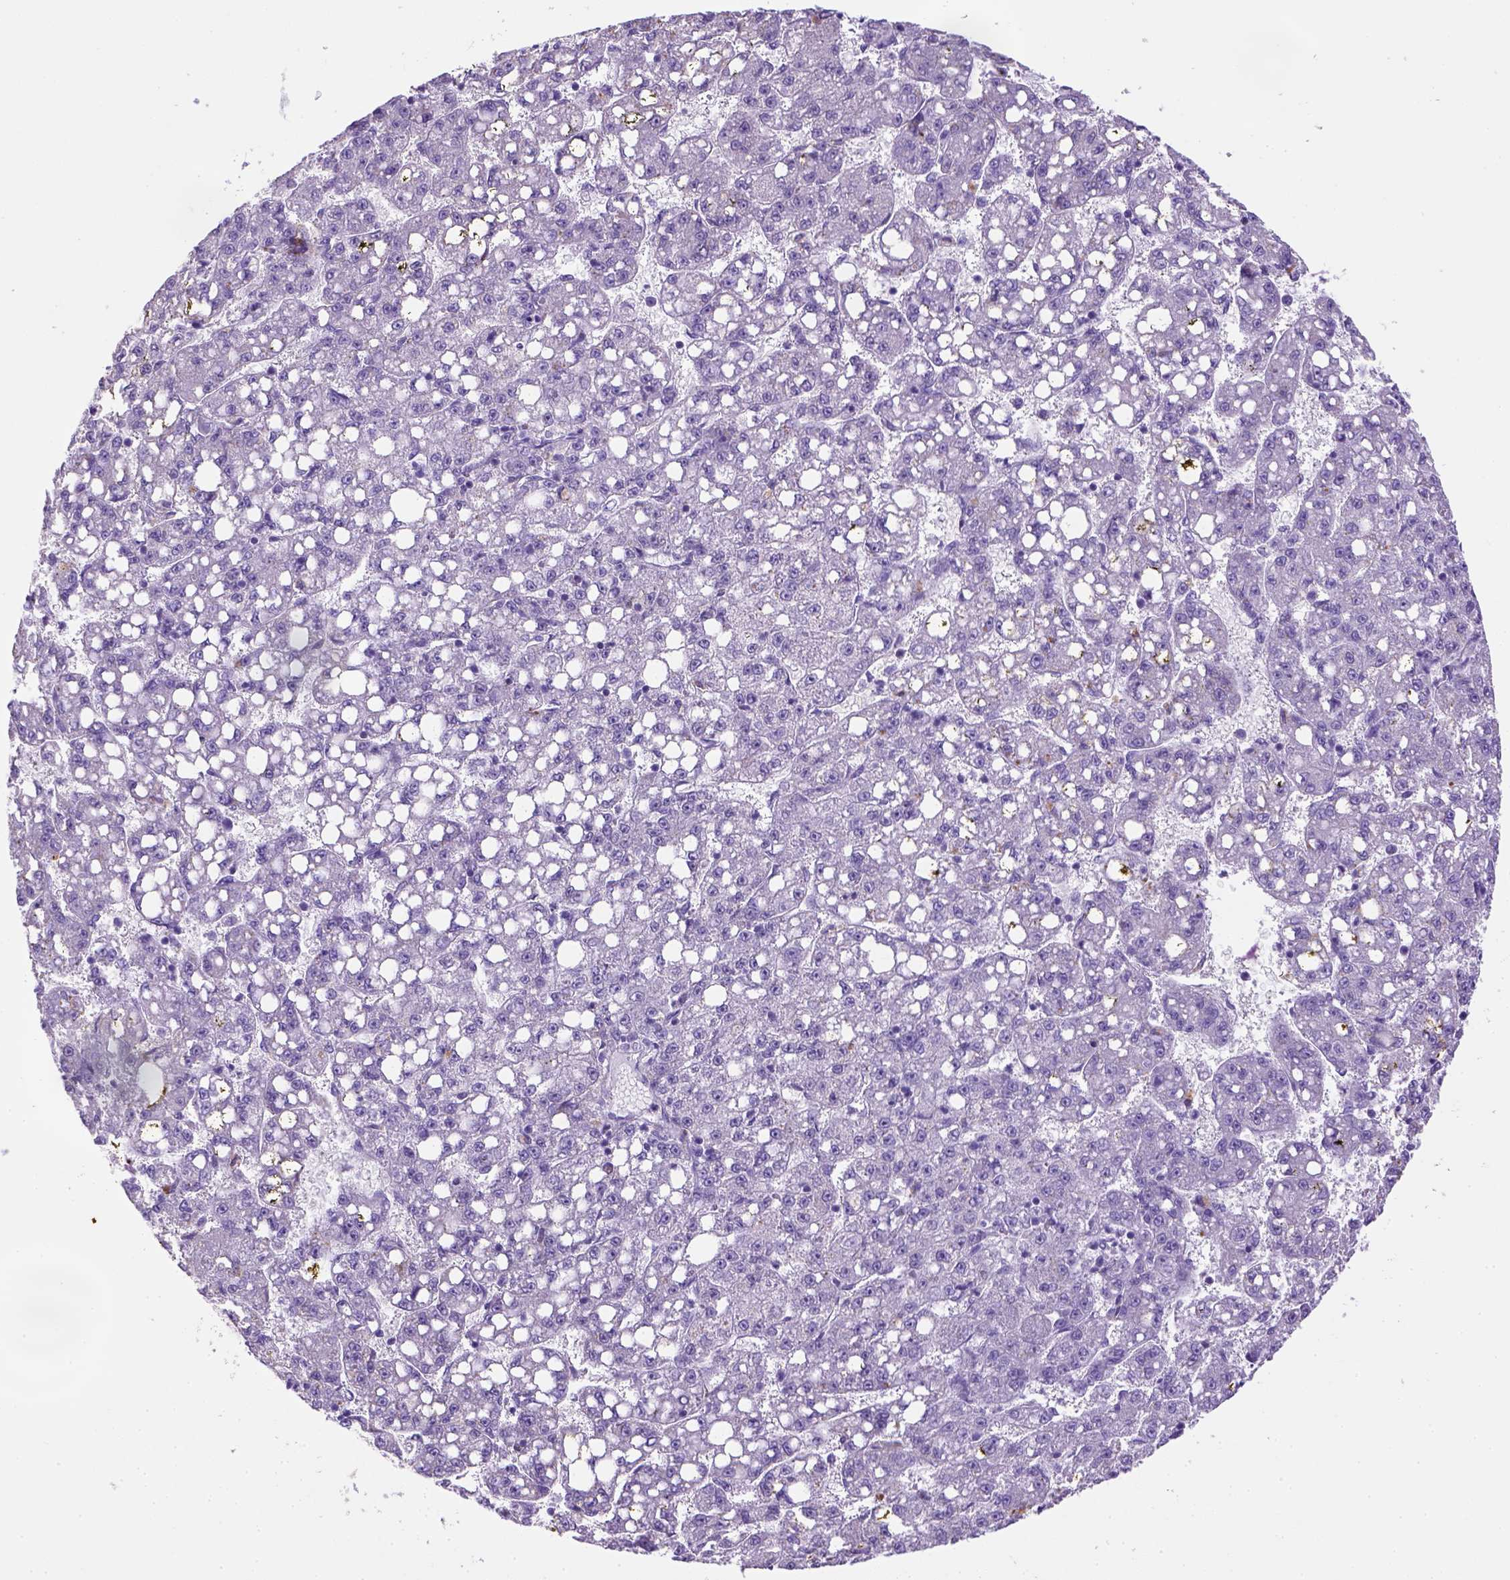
{"staining": {"intensity": "negative", "quantity": "none", "location": "none"}, "tissue": "liver cancer", "cell_type": "Tumor cells", "image_type": "cancer", "snomed": [{"axis": "morphology", "description": "Carcinoma, Hepatocellular, NOS"}, {"axis": "topography", "description": "Liver"}], "caption": "The image shows no staining of tumor cells in liver hepatocellular carcinoma.", "gene": "KRT71", "patient": {"sex": "female", "age": 65}}